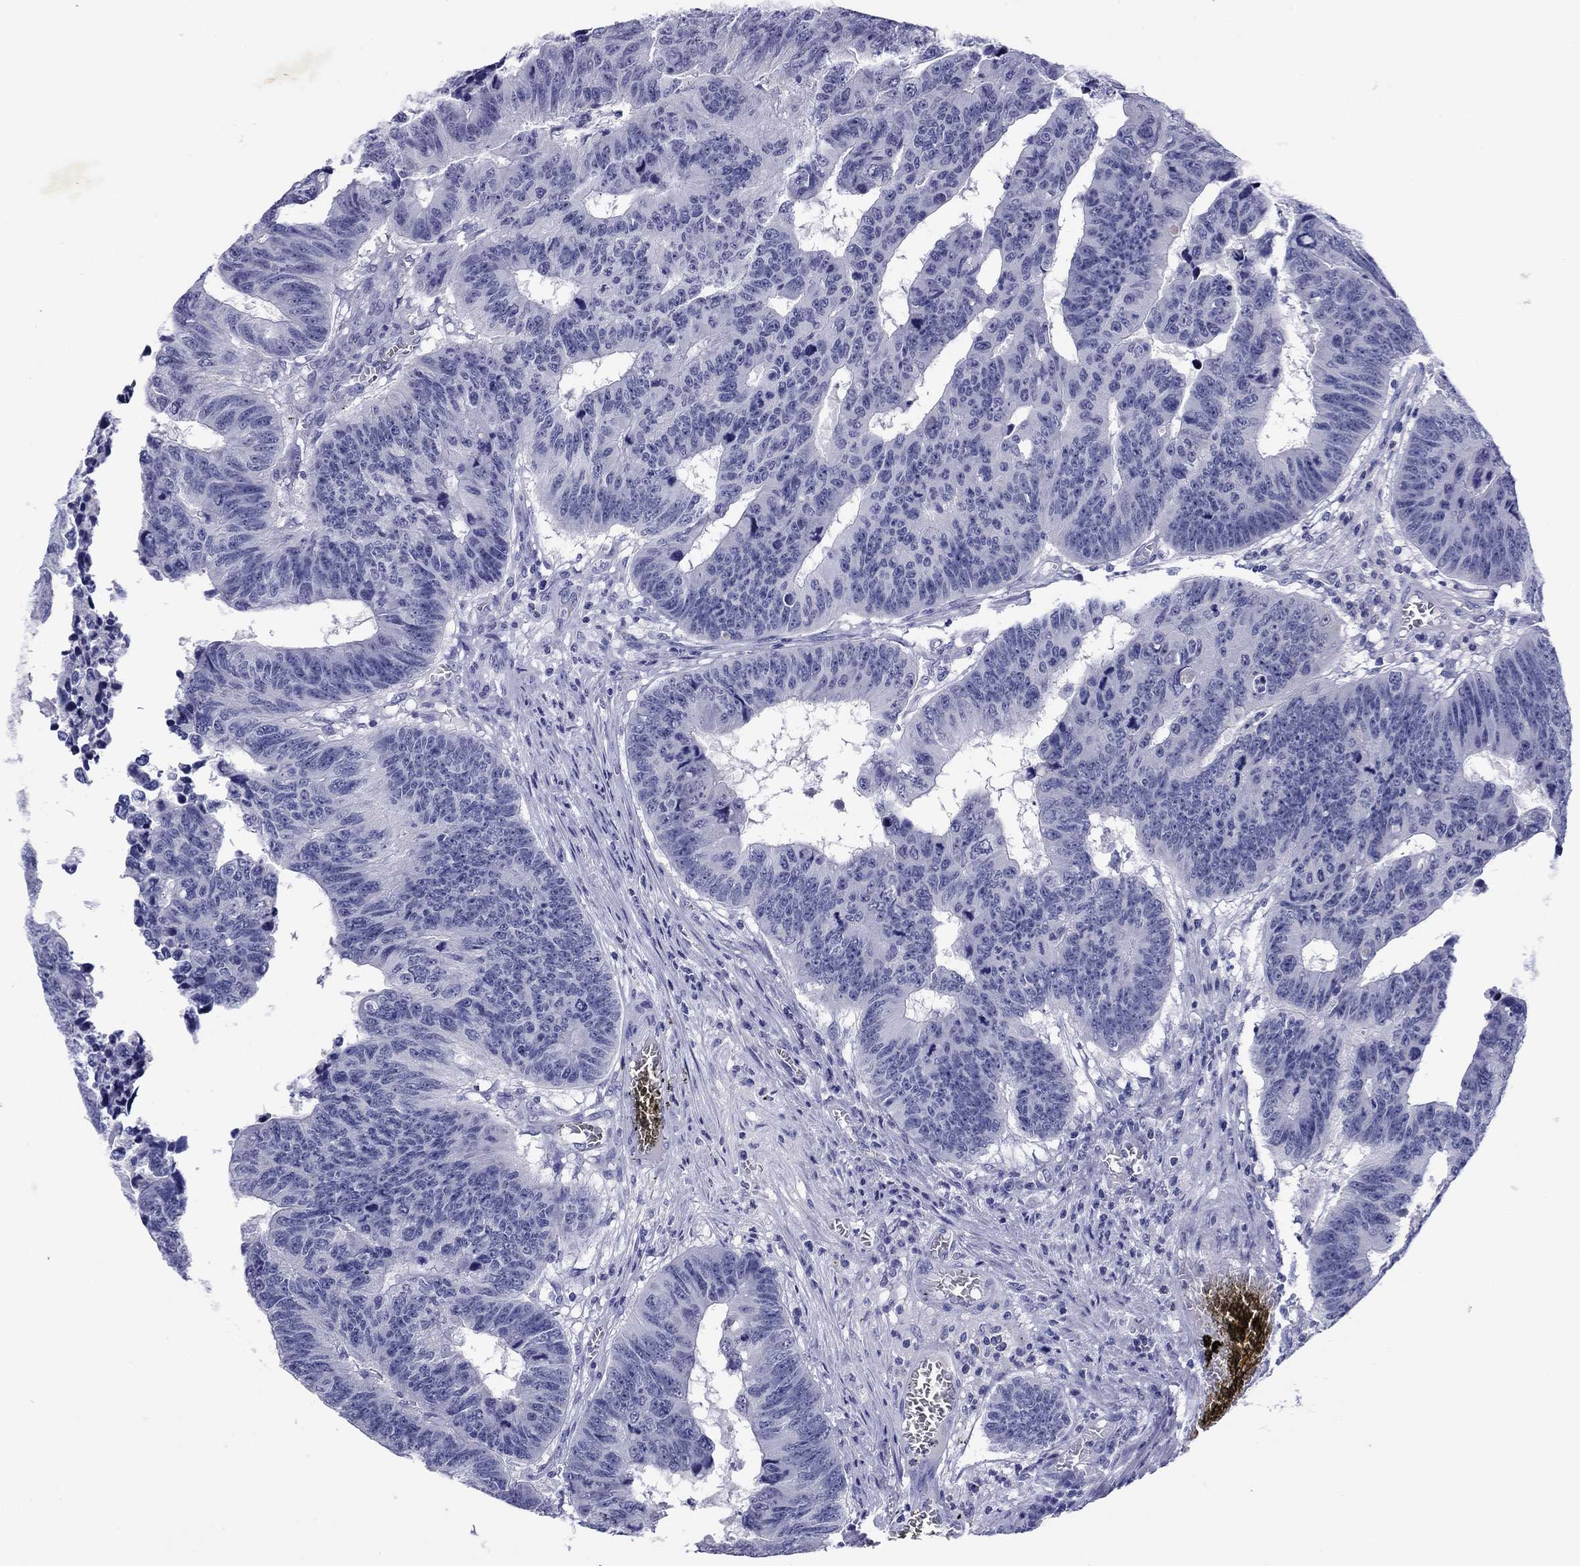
{"staining": {"intensity": "negative", "quantity": "none", "location": "none"}, "tissue": "colorectal cancer", "cell_type": "Tumor cells", "image_type": "cancer", "snomed": [{"axis": "morphology", "description": "Adenocarcinoma, NOS"}, {"axis": "topography", "description": "Appendix"}, {"axis": "topography", "description": "Colon"}, {"axis": "topography", "description": "Cecum"}, {"axis": "topography", "description": "Colon asc"}], "caption": "IHC histopathology image of neoplastic tissue: human colorectal cancer stained with DAB exhibits no significant protein expression in tumor cells.", "gene": "TCFL5", "patient": {"sex": "female", "age": 85}}